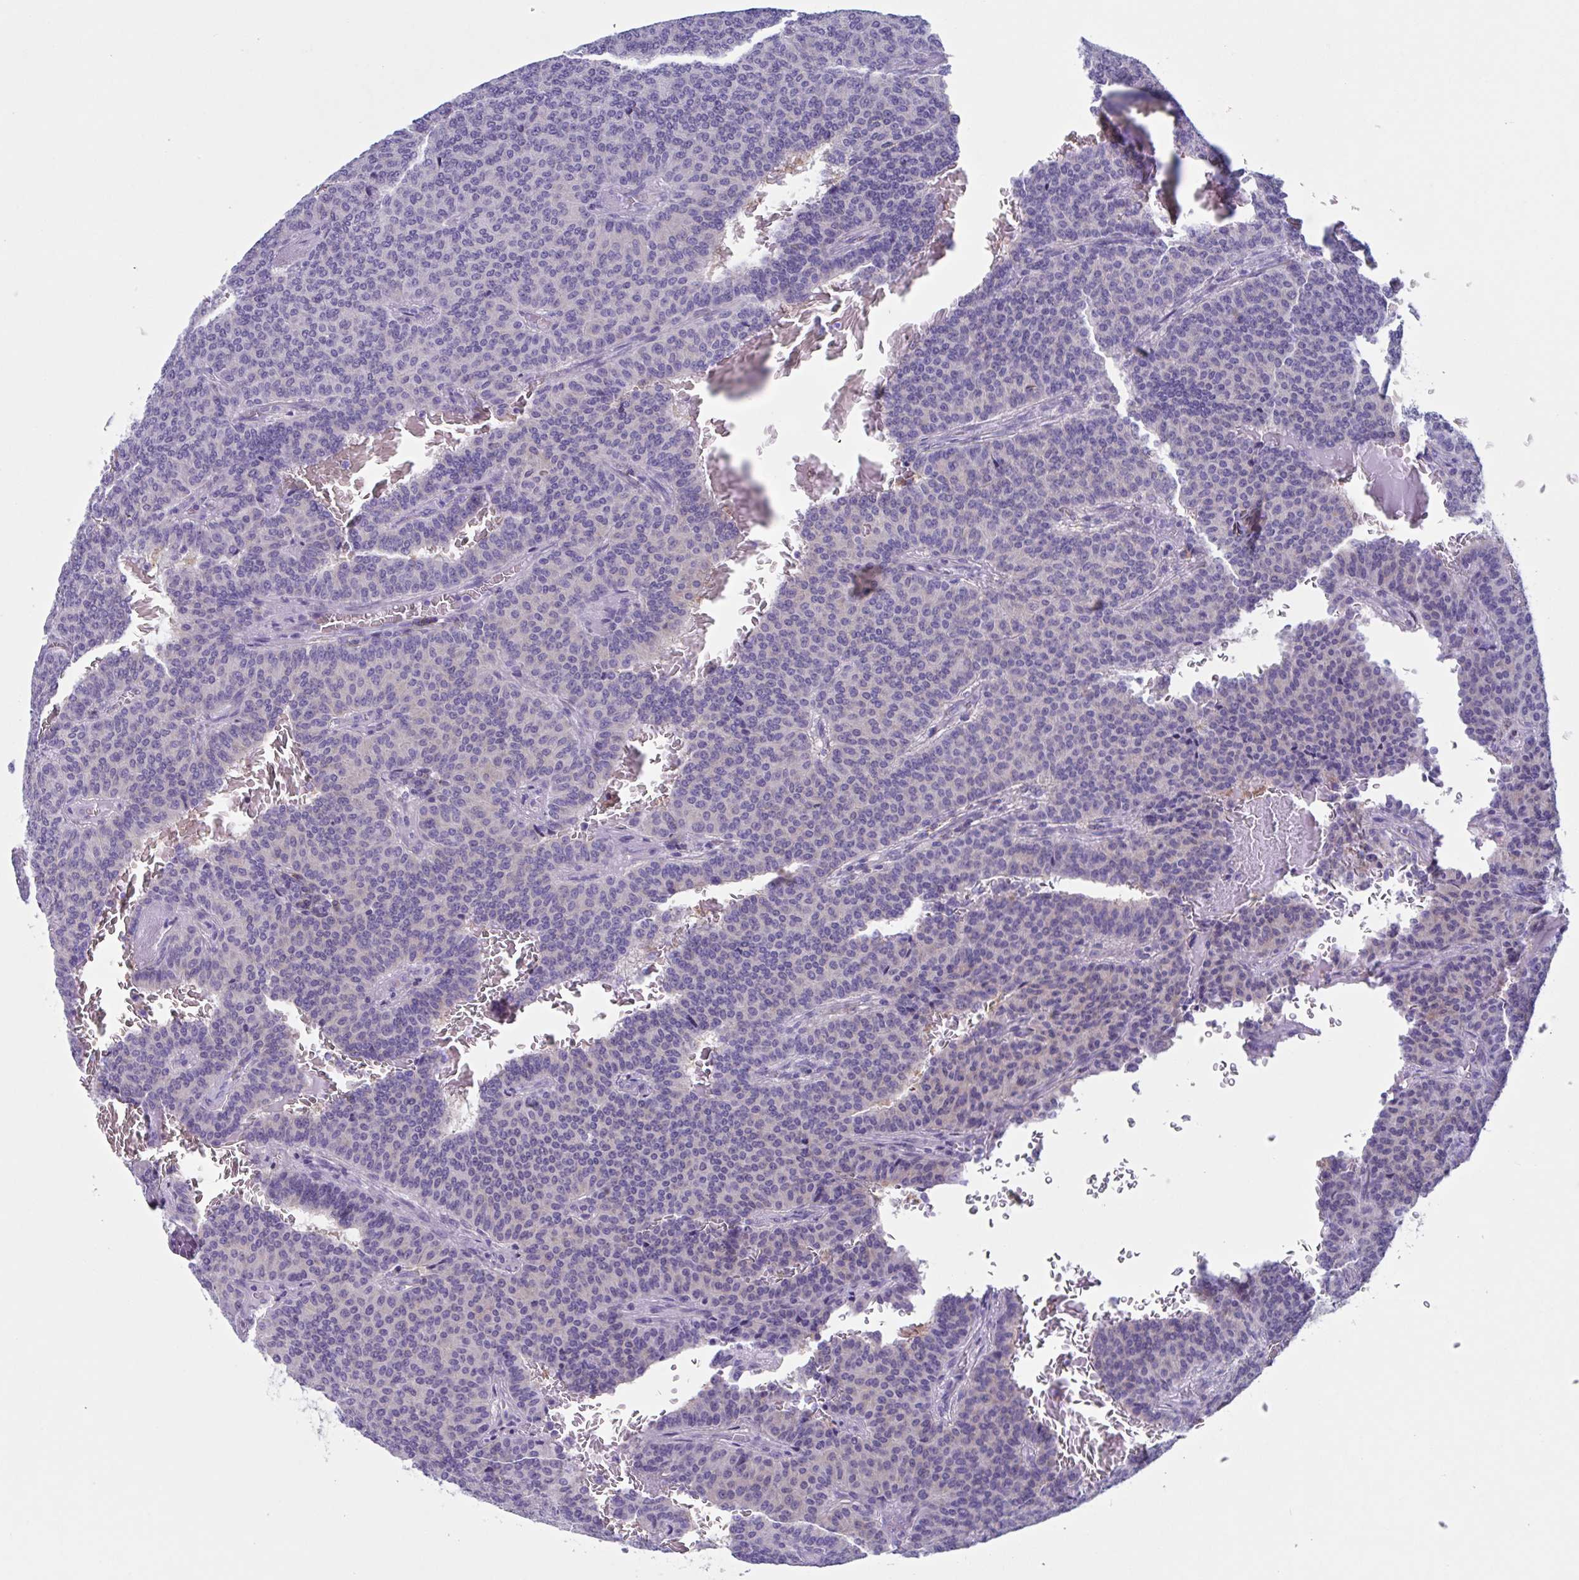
{"staining": {"intensity": "negative", "quantity": "none", "location": "none"}, "tissue": "carcinoid", "cell_type": "Tumor cells", "image_type": "cancer", "snomed": [{"axis": "morphology", "description": "Carcinoid, malignant, NOS"}, {"axis": "topography", "description": "Lung"}], "caption": "Protein analysis of carcinoid (malignant) exhibits no significant expression in tumor cells. (DAB IHC visualized using brightfield microscopy, high magnification).", "gene": "LPIN3", "patient": {"sex": "male", "age": 61}}